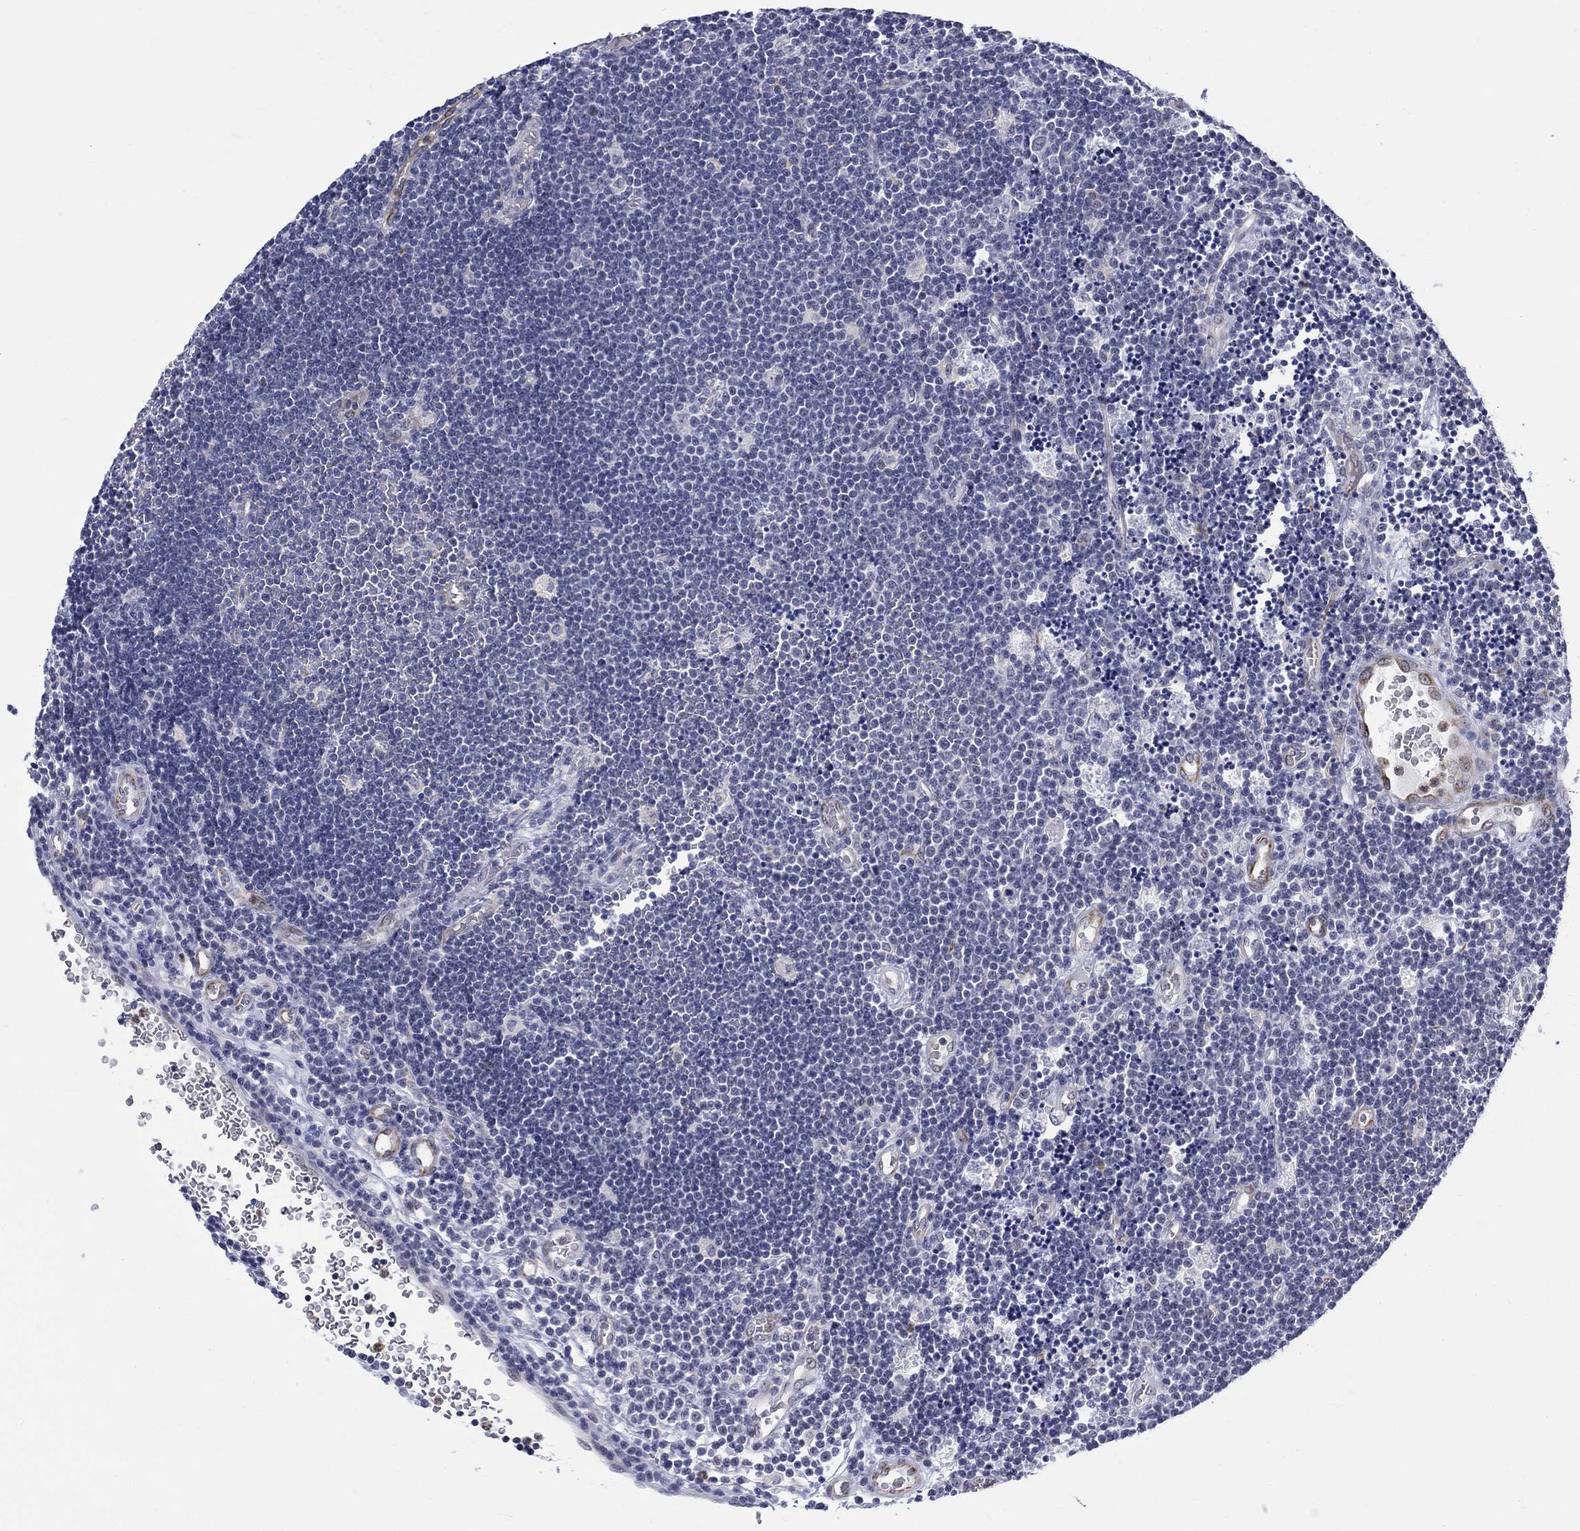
{"staining": {"intensity": "negative", "quantity": "none", "location": "none"}, "tissue": "lymphoma", "cell_type": "Tumor cells", "image_type": "cancer", "snomed": [{"axis": "morphology", "description": "Malignant lymphoma, non-Hodgkin's type, Low grade"}, {"axis": "topography", "description": "Brain"}], "caption": "Immunohistochemistry of malignant lymphoma, non-Hodgkin's type (low-grade) displays no positivity in tumor cells.", "gene": "ST6GALNAC1", "patient": {"sex": "female", "age": 66}}